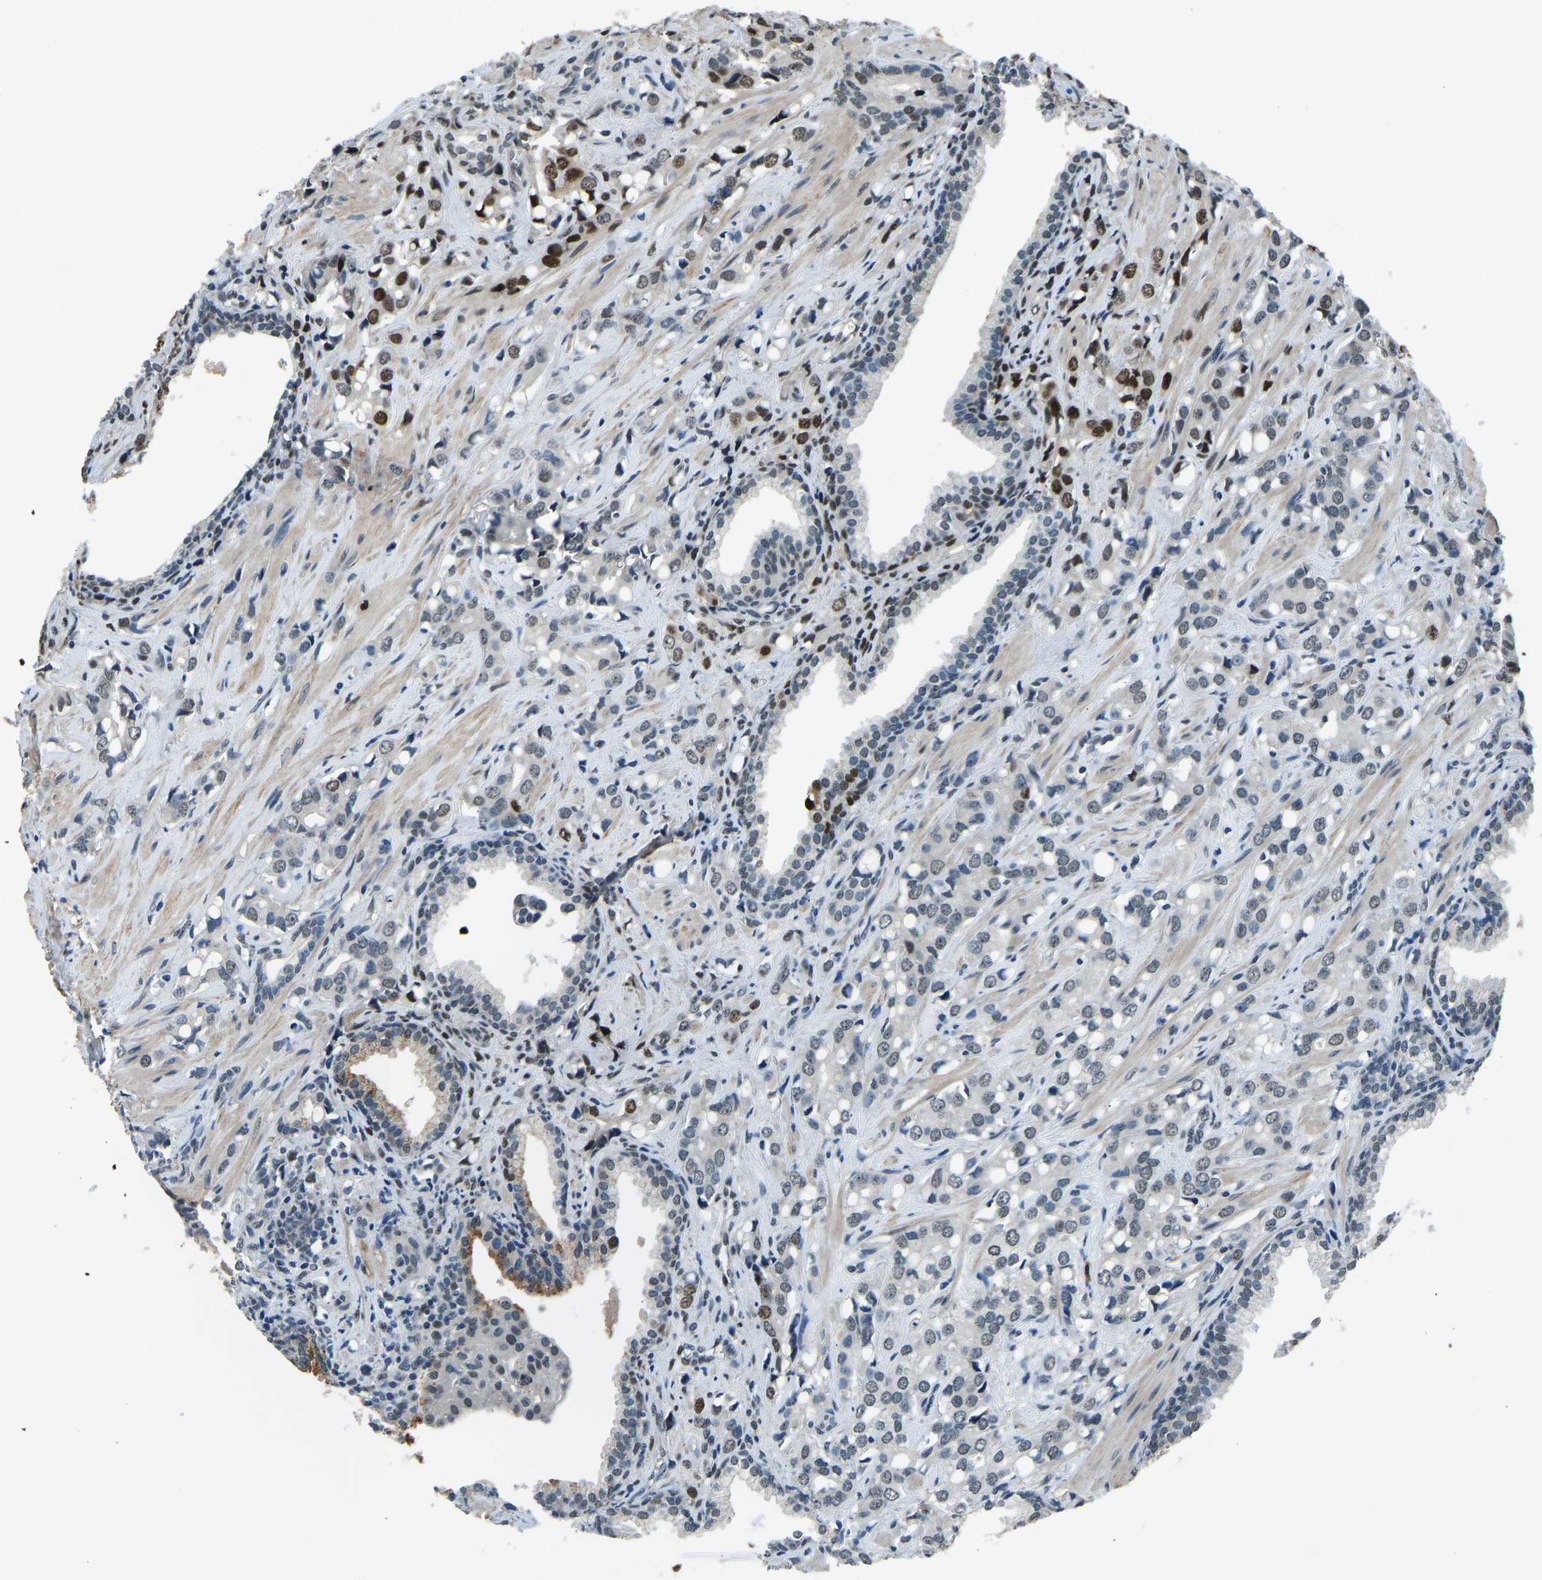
{"staining": {"intensity": "strong", "quantity": "<25%", "location": "nuclear"}, "tissue": "prostate cancer", "cell_type": "Tumor cells", "image_type": "cancer", "snomed": [{"axis": "morphology", "description": "Adenocarcinoma, High grade"}, {"axis": "topography", "description": "Prostate"}], "caption": "A high-resolution image shows IHC staining of adenocarcinoma (high-grade) (prostate), which exhibits strong nuclear expression in approximately <25% of tumor cells. Ihc stains the protein of interest in brown and the nuclei are stained blue.", "gene": "FOS", "patient": {"sex": "male", "age": 52}}